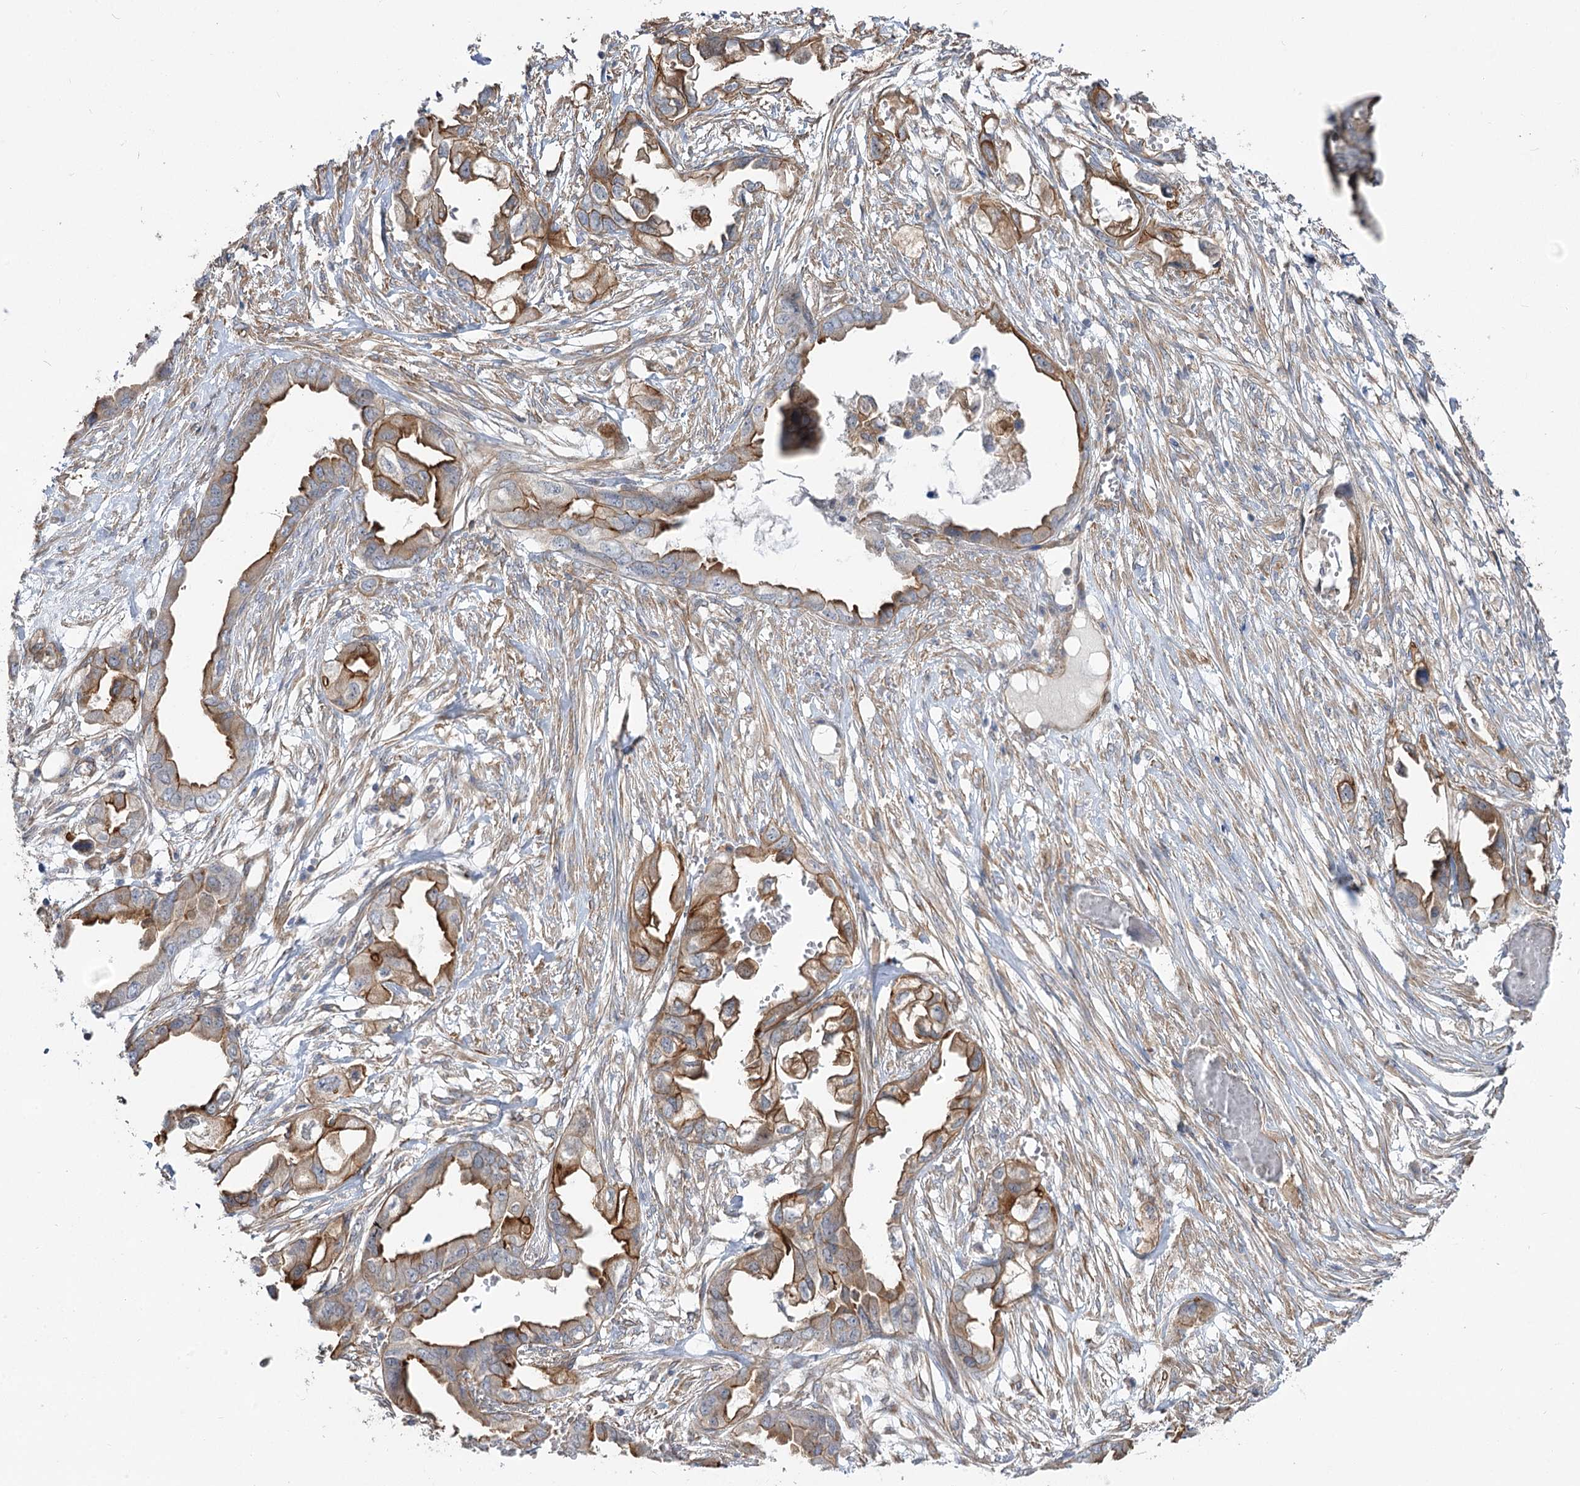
{"staining": {"intensity": "strong", "quantity": ">75%", "location": "cytoplasmic/membranous"}, "tissue": "endometrial cancer", "cell_type": "Tumor cells", "image_type": "cancer", "snomed": [{"axis": "morphology", "description": "Adenocarcinoma, NOS"}, {"axis": "morphology", "description": "Adenocarcinoma, metastatic, NOS"}, {"axis": "topography", "description": "Adipose tissue"}, {"axis": "topography", "description": "Endometrium"}], "caption": "Immunohistochemical staining of endometrial cancer reveals high levels of strong cytoplasmic/membranous staining in about >75% of tumor cells.", "gene": "SH3BP5L", "patient": {"sex": "female", "age": 67}}